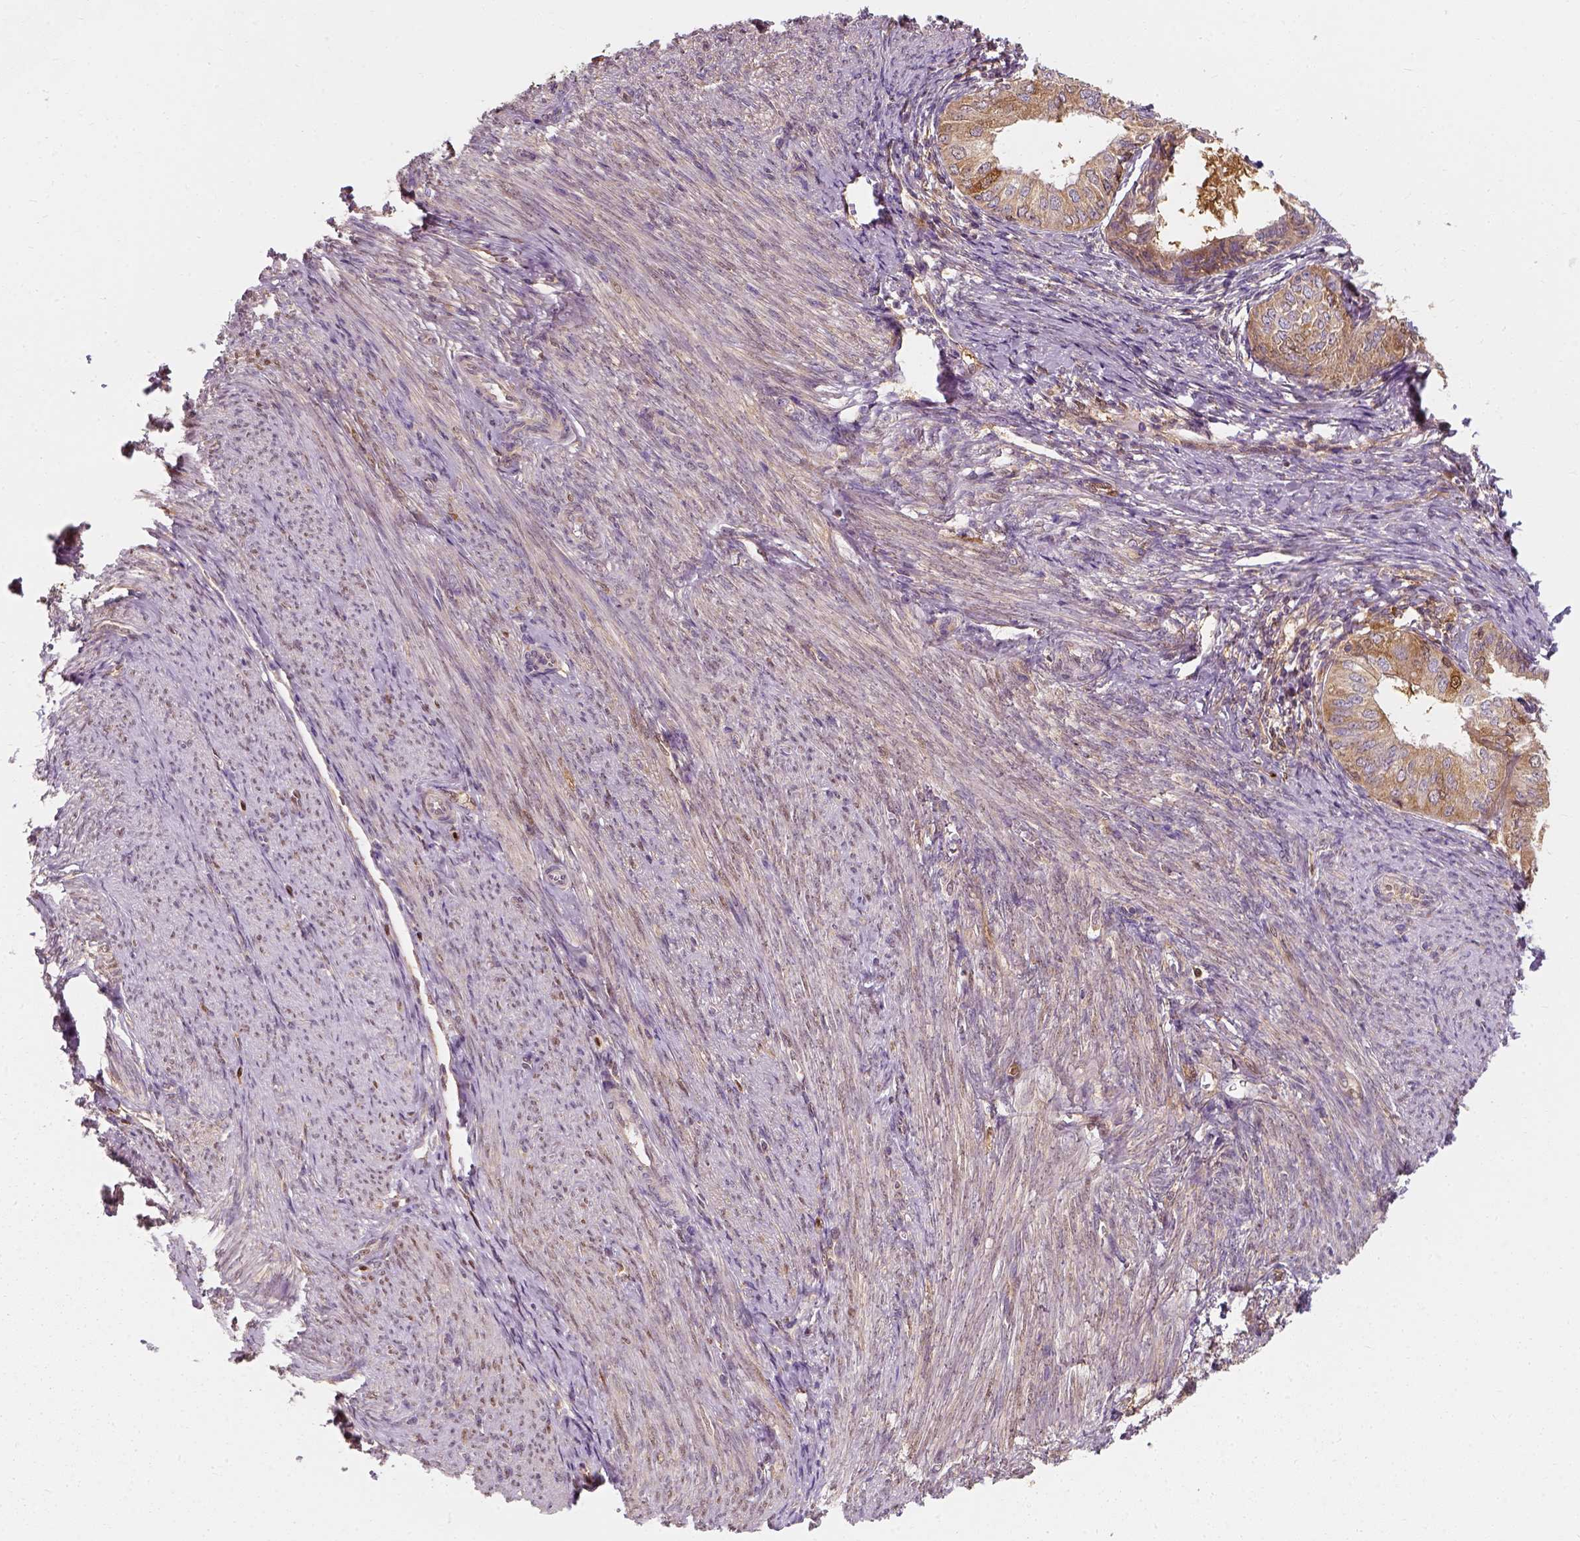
{"staining": {"intensity": "moderate", "quantity": ">75%", "location": "cytoplasmic/membranous"}, "tissue": "endometrial cancer", "cell_type": "Tumor cells", "image_type": "cancer", "snomed": [{"axis": "morphology", "description": "Adenocarcinoma, NOS"}, {"axis": "topography", "description": "Endometrium"}], "caption": "Protein staining exhibits moderate cytoplasmic/membranous staining in about >75% of tumor cells in adenocarcinoma (endometrial).", "gene": "SQSTM1", "patient": {"sex": "female", "age": 58}}